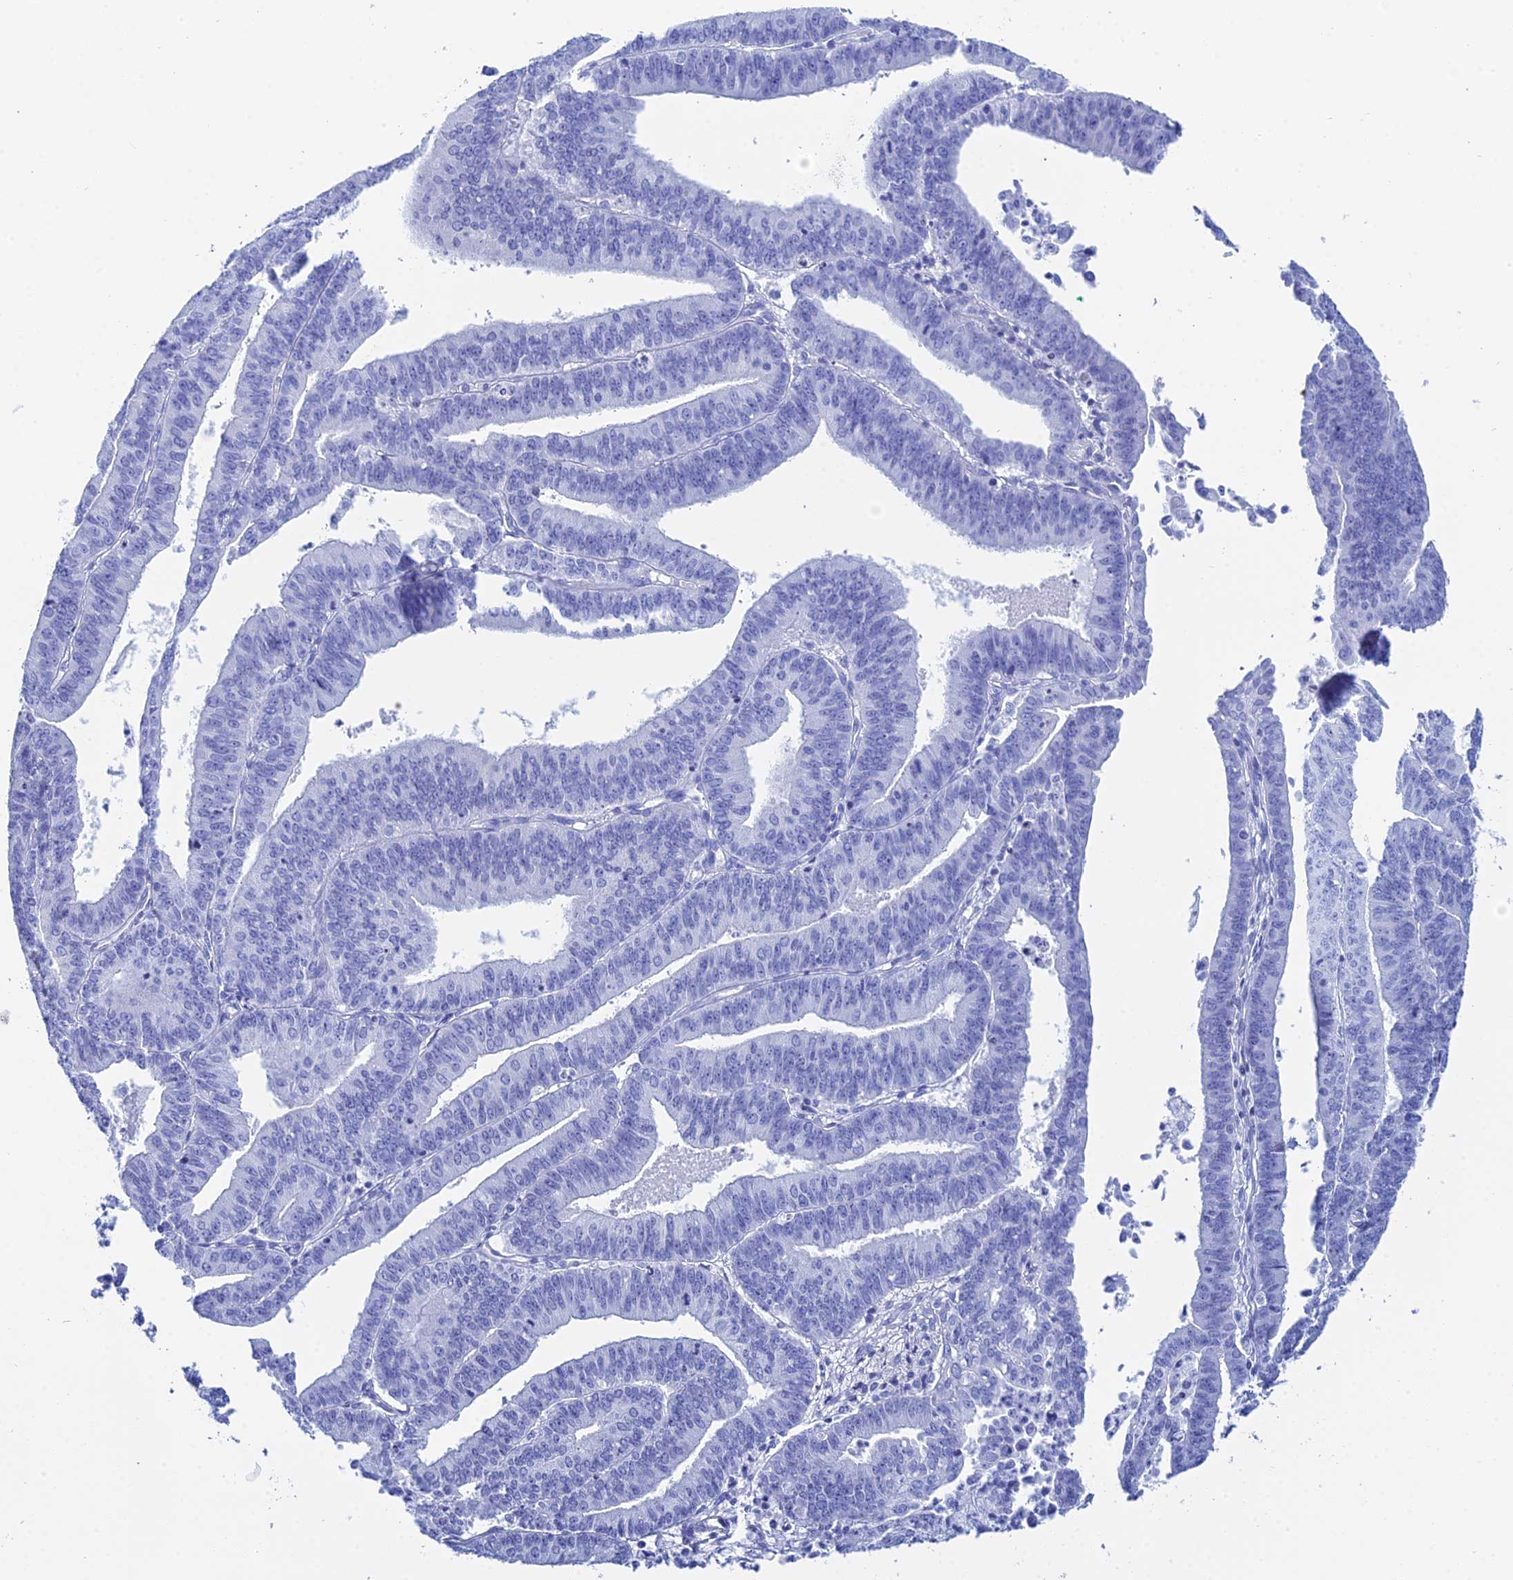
{"staining": {"intensity": "negative", "quantity": "none", "location": "none"}, "tissue": "endometrial cancer", "cell_type": "Tumor cells", "image_type": "cancer", "snomed": [{"axis": "morphology", "description": "Adenocarcinoma, NOS"}, {"axis": "topography", "description": "Endometrium"}], "caption": "IHC of endometrial cancer (adenocarcinoma) exhibits no staining in tumor cells. The staining is performed using DAB (3,3'-diaminobenzidine) brown chromogen with nuclei counter-stained in using hematoxylin.", "gene": "TEX101", "patient": {"sex": "female", "age": 73}}